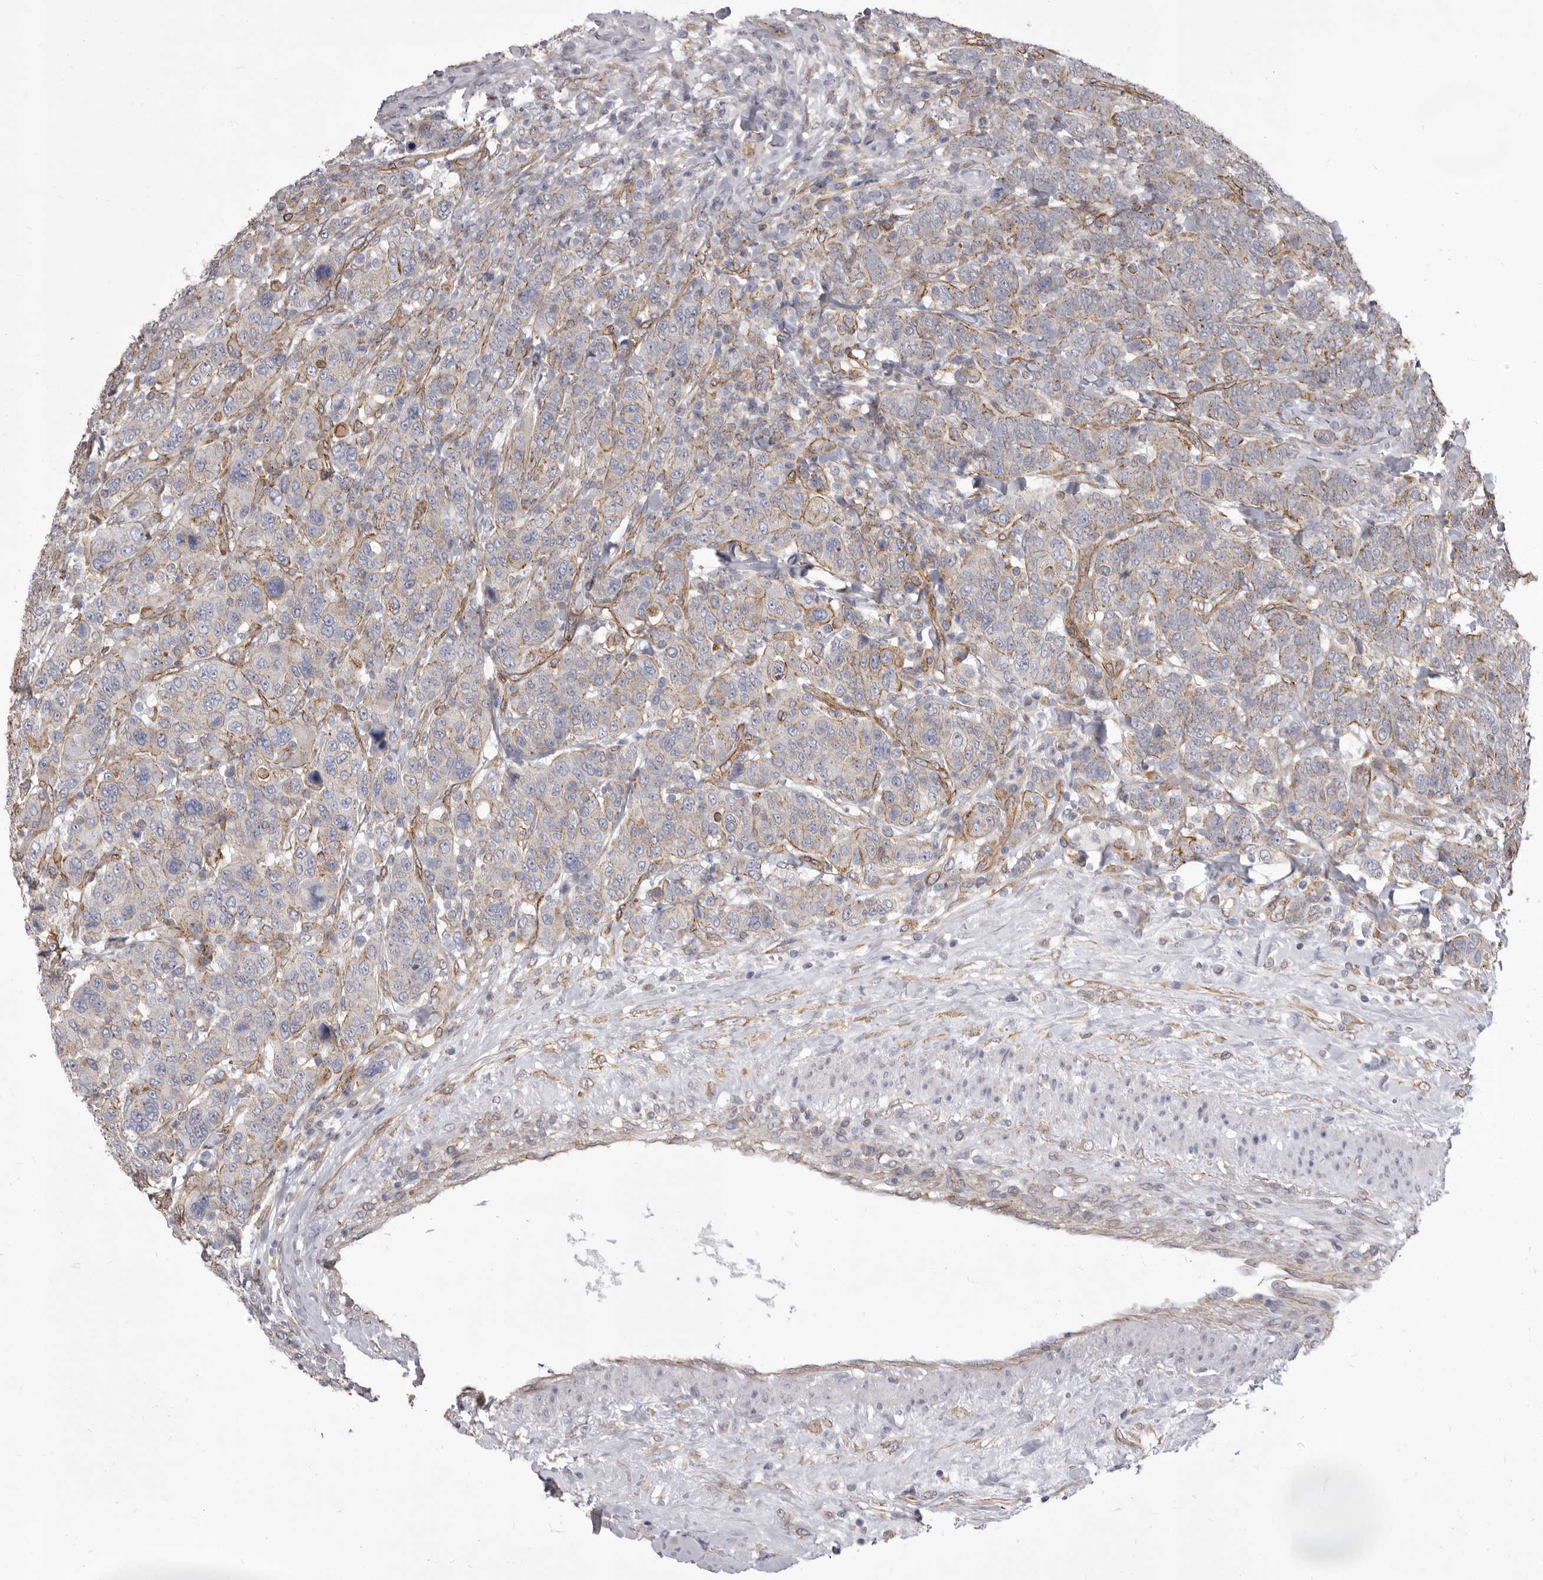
{"staining": {"intensity": "moderate", "quantity": "<25%", "location": "cytoplasmic/membranous"}, "tissue": "breast cancer", "cell_type": "Tumor cells", "image_type": "cancer", "snomed": [{"axis": "morphology", "description": "Duct carcinoma"}, {"axis": "topography", "description": "Breast"}], "caption": "Breast cancer stained with immunohistochemistry (IHC) reveals moderate cytoplasmic/membranous staining in approximately <25% of tumor cells. The staining is performed using DAB (3,3'-diaminobenzidine) brown chromogen to label protein expression. The nuclei are counter-stained blue using hematoxylin.", "gene": "P2RX6", "patient": {"sex": "female", "age": 37}}